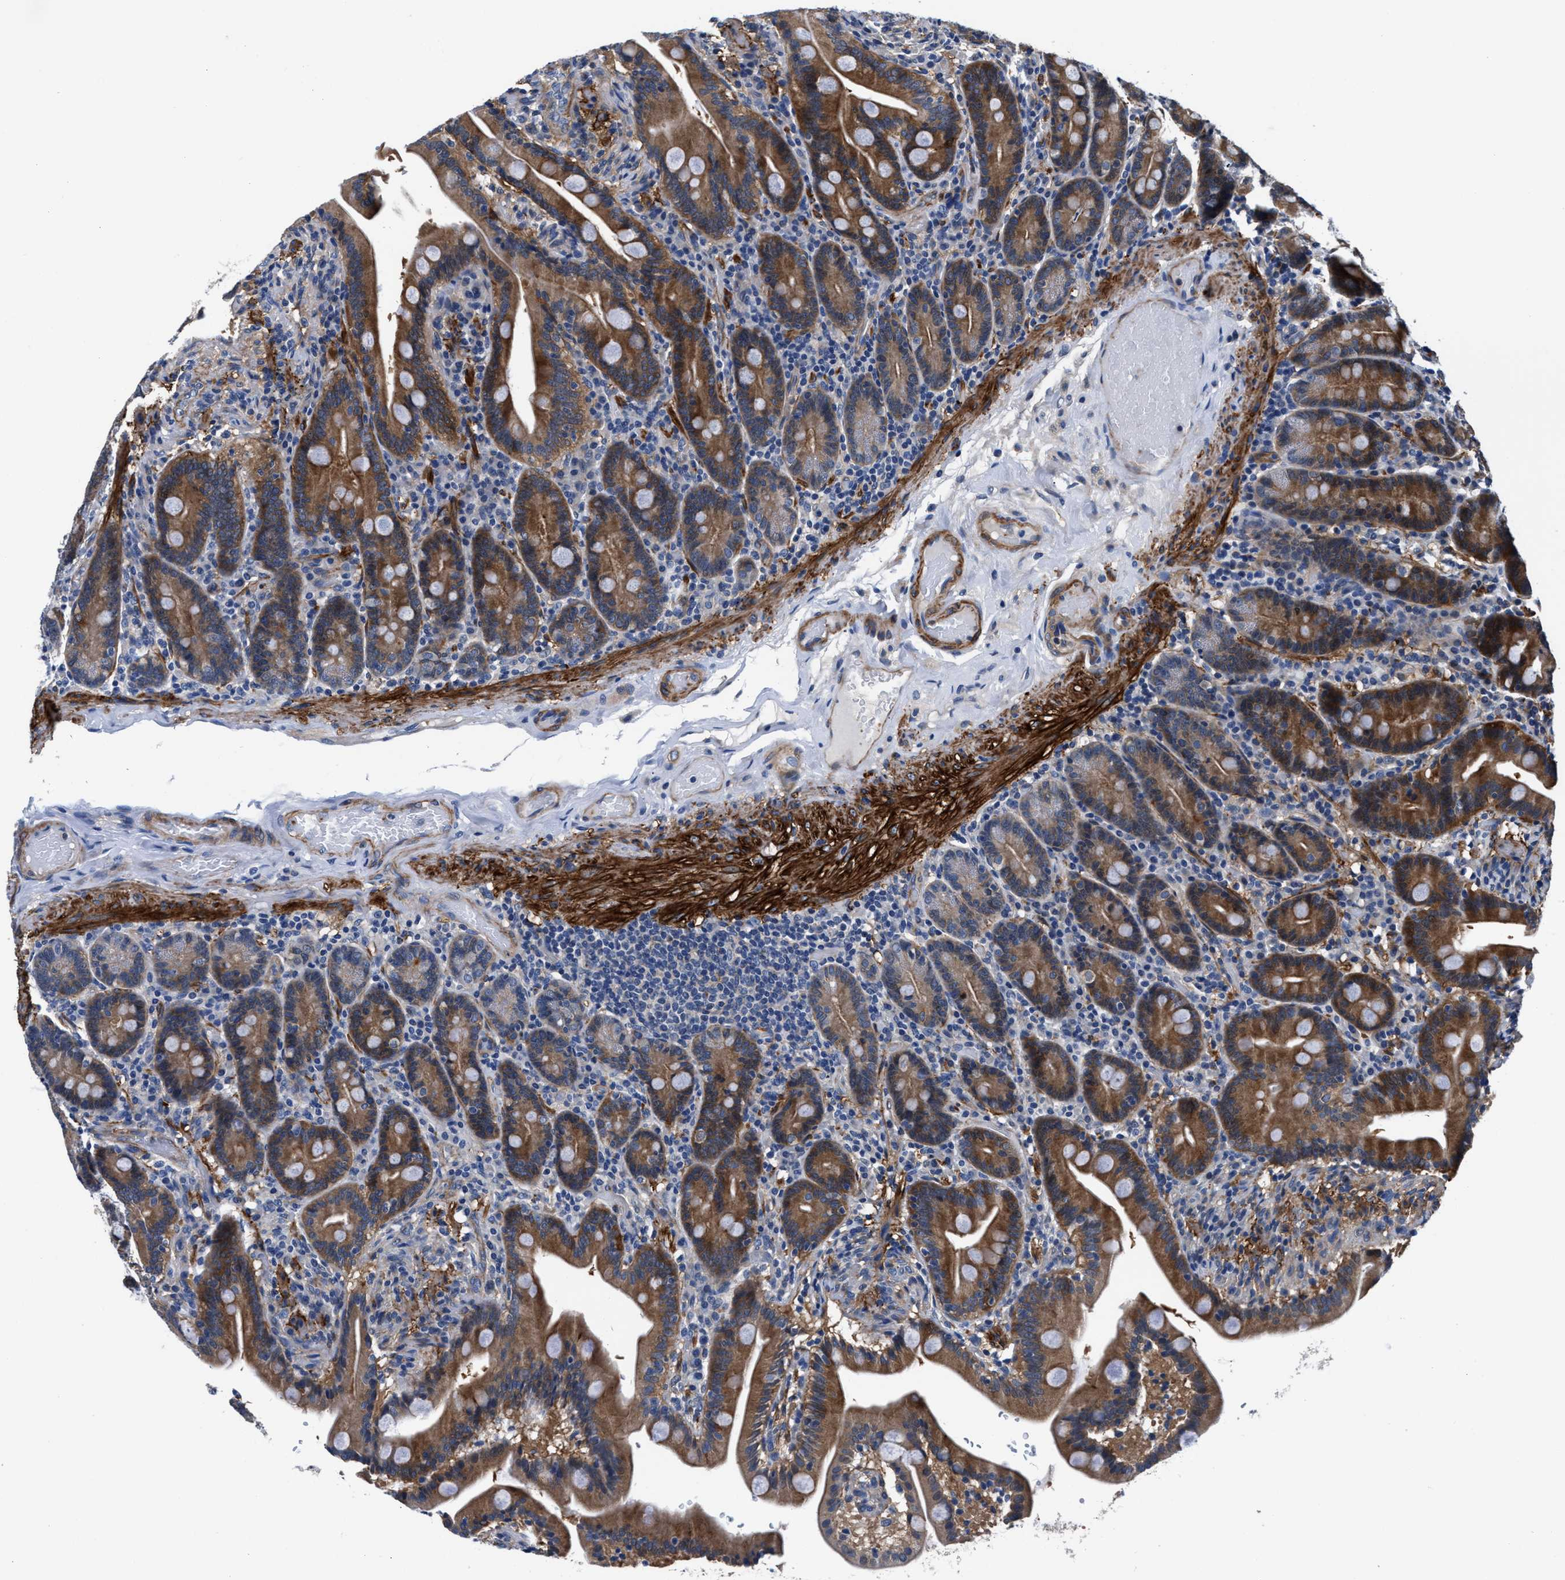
{"staining": {"intensity": "moderate", "quantity": ">75%", "location": "cytoplasmic/membranous"}, "tissue": "duodenum", "cell_type": "Glandular cells", "image_type": "normal", "snomed": [{"axis": "morphology", "description": "Normal tissue, NOS"}, {"axis": "topography", "description": "Duodenum"}], "caption": "Immunohistochemical staining of benign human duodenum demonstrates medium levels of moderate cytoplasmic/membranous positivity in approximately >75% of glandular cells. The protein of interest is stained brown, and the nuclei are stained in blue (DAB (3,3'-diaminobenzidine) IHC with brightfield microscopy, high magnification).", "gene": "PARG", "patient": {"sex": "male", "age": 54}}